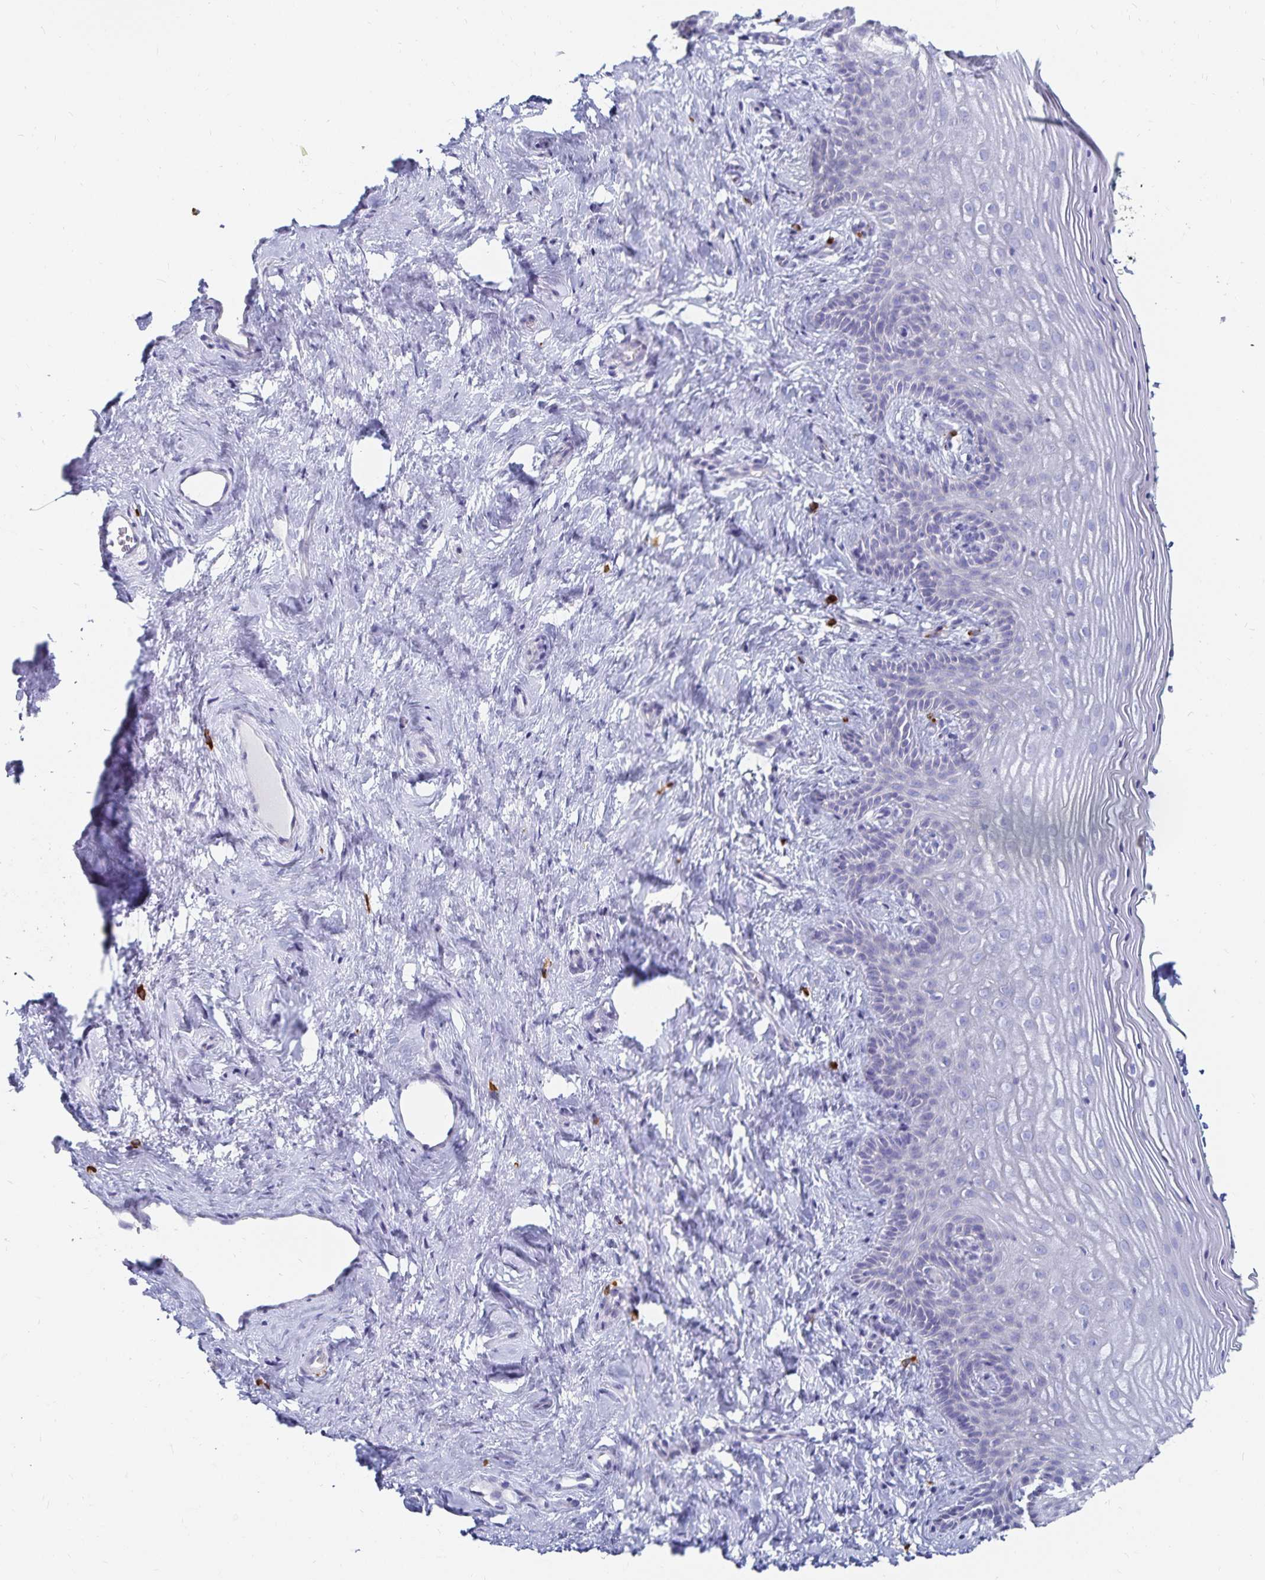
{"staining": {"intensity": "negative", "quantity": "none", "location": "none"}, "tissue": "vagina", "cell_type": "Squamous epithelial cells", "image_type": "normal", "snomed": [{"axis": "morphology", "description": "Normal tissue, NOS"}, {"axis": "topography", "description": "Vagina"}], "caption": "The histopathology image reveals no significant staining in squamous epithelial cells of vagina. (DAB IHC visualized using brightfield microscopy, high magnification).", "gene": "TNIP1", "patient": {"sex": "female", "age": 45}}